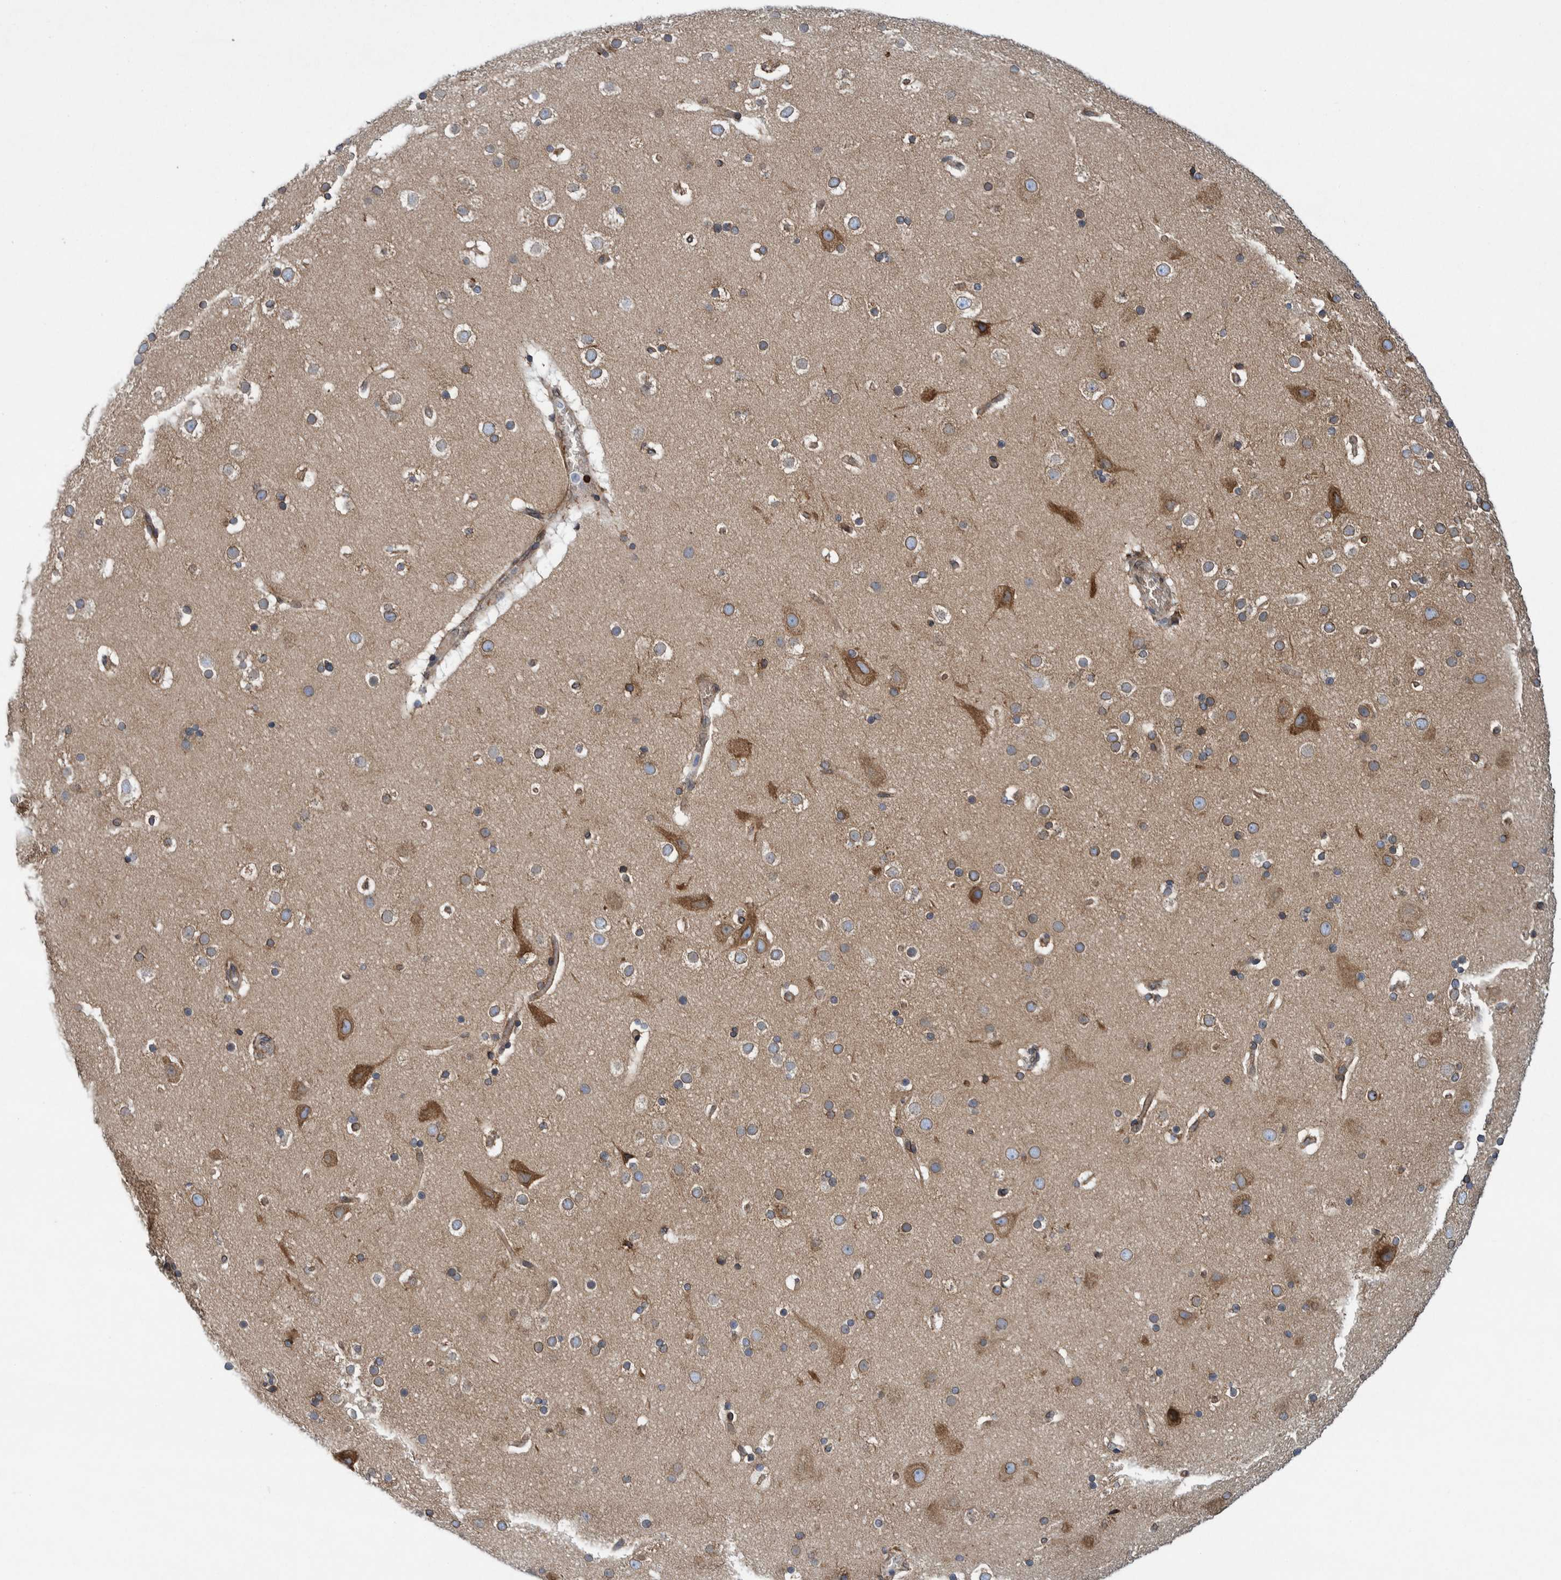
{"staining": {"intensity": "moderate", "quantity": ">75%", "location": "cytoplasmic/membranous"}, "tissue": "cerebral cortex", "cell_type": "Endothelial cells", "image_type": "normal", "snomed": [{"axis": "morphology", "description": "Normal tissue, NOS"}, {"axis": "topography", "description": "Cerebral cortex"}], "caption": "Protein analysis of normal cerebral cortex demonstrates moderate cytoplasmic/membranous expression in about >75% of endothelial cells. (DAB (3,3'-diaminobenzidine) IHC with brightfield microscopy, high magnification).", "gene": "THEM6", "patient": {"sex": "male", "age": 57}}